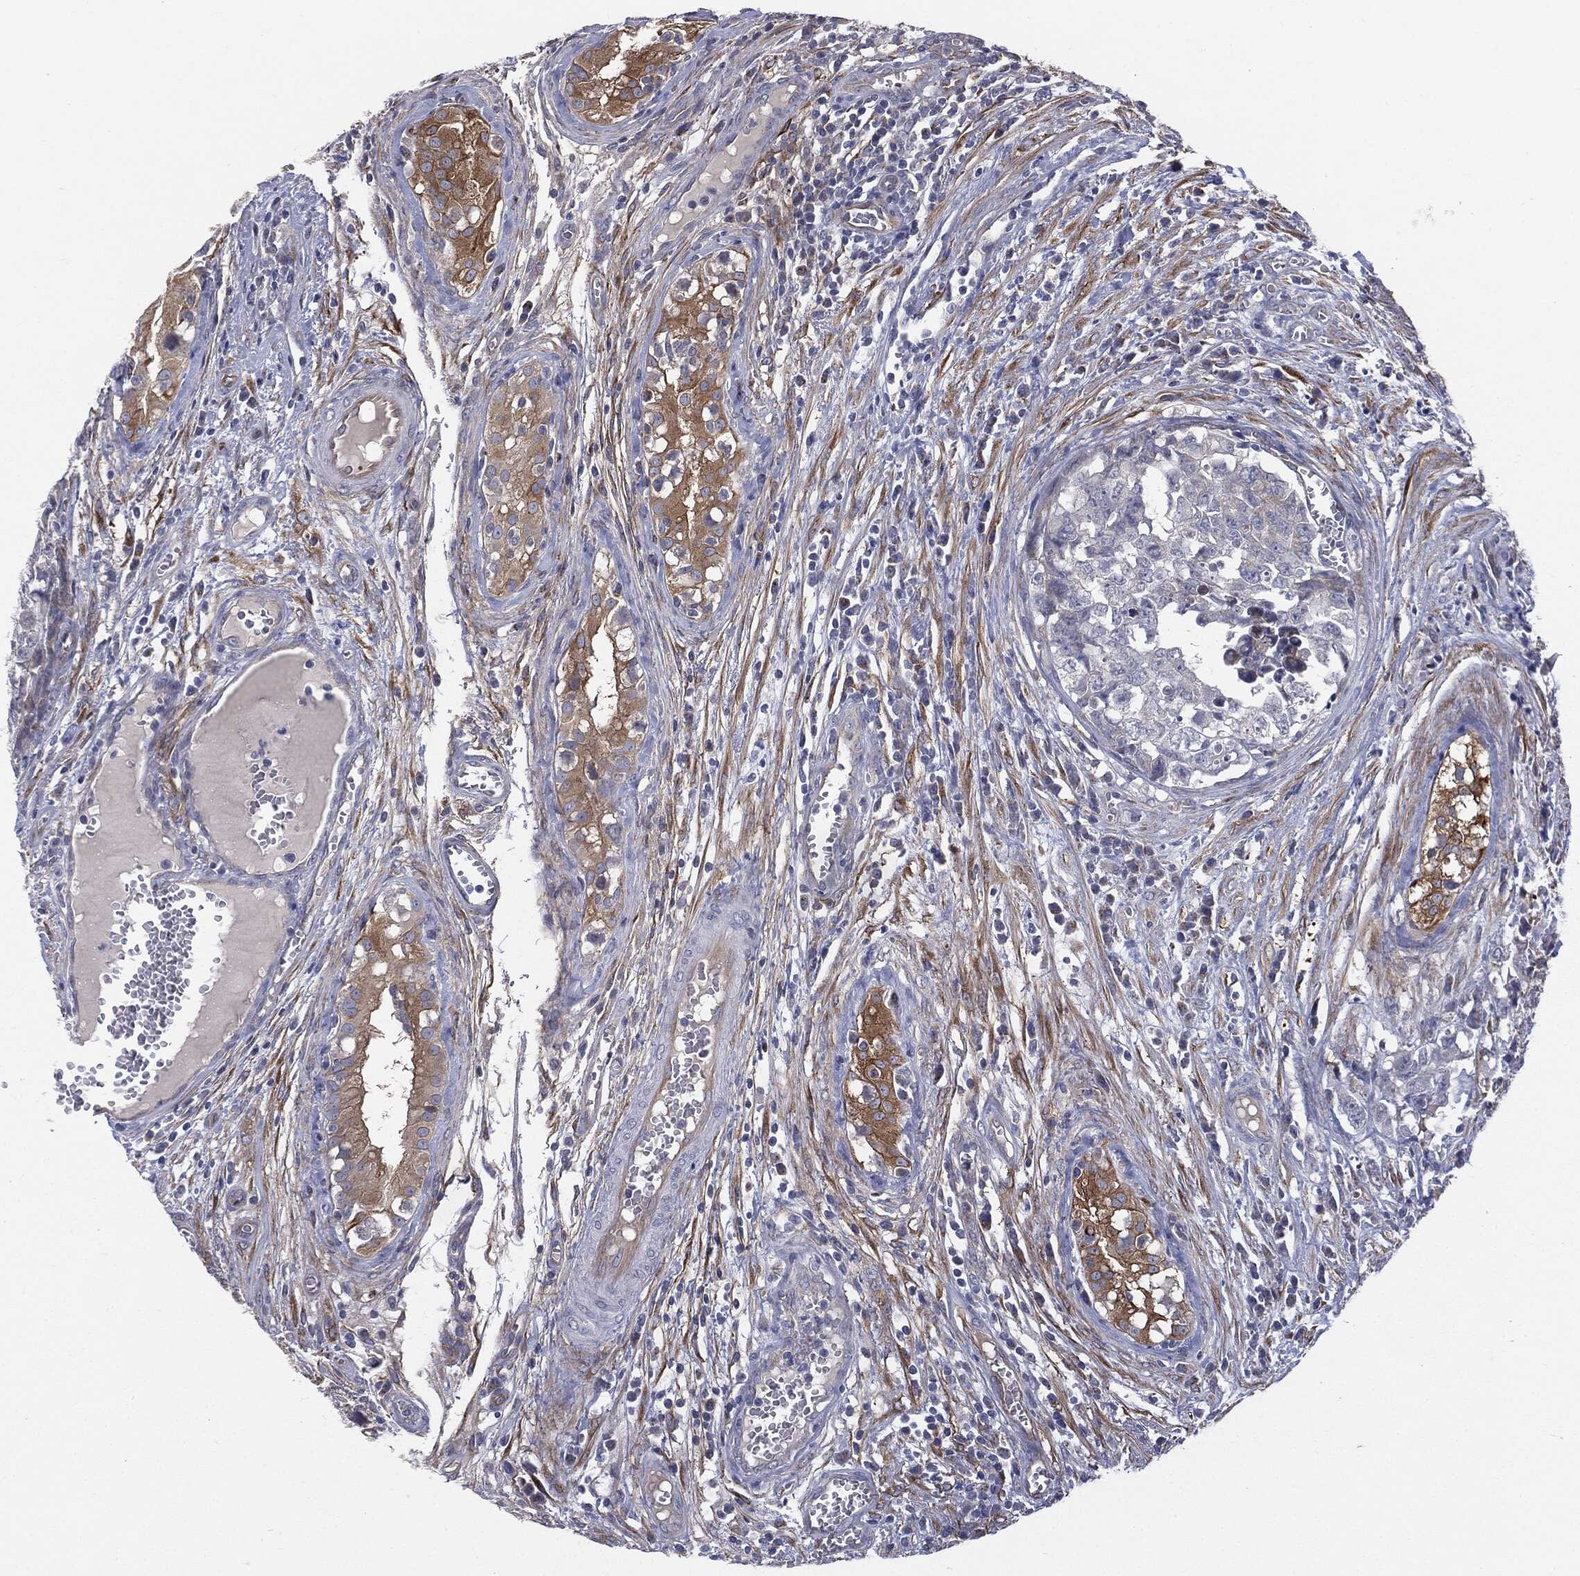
{"staining": {"intensity": "negative", "quantity": "none", "location": "none"}, "tissue": "testis cancer", "cell_type": "Tumor cells", "image_type": "cancer", "snomed": [{"axis": "morphology", "description": "Carcinoma, Embryonal, NOS"}, {"axis": "topography", "description": "Testis"}], "caption": "This image is of embryonal carcinoma (testis) stained with immunohistochemistry to label a protein in brown with the nuclei are counter-stained blue. There is no positivity in tumor cells.", "gene": "KRT5", "patient": {"sex": "male", "age": 23}}